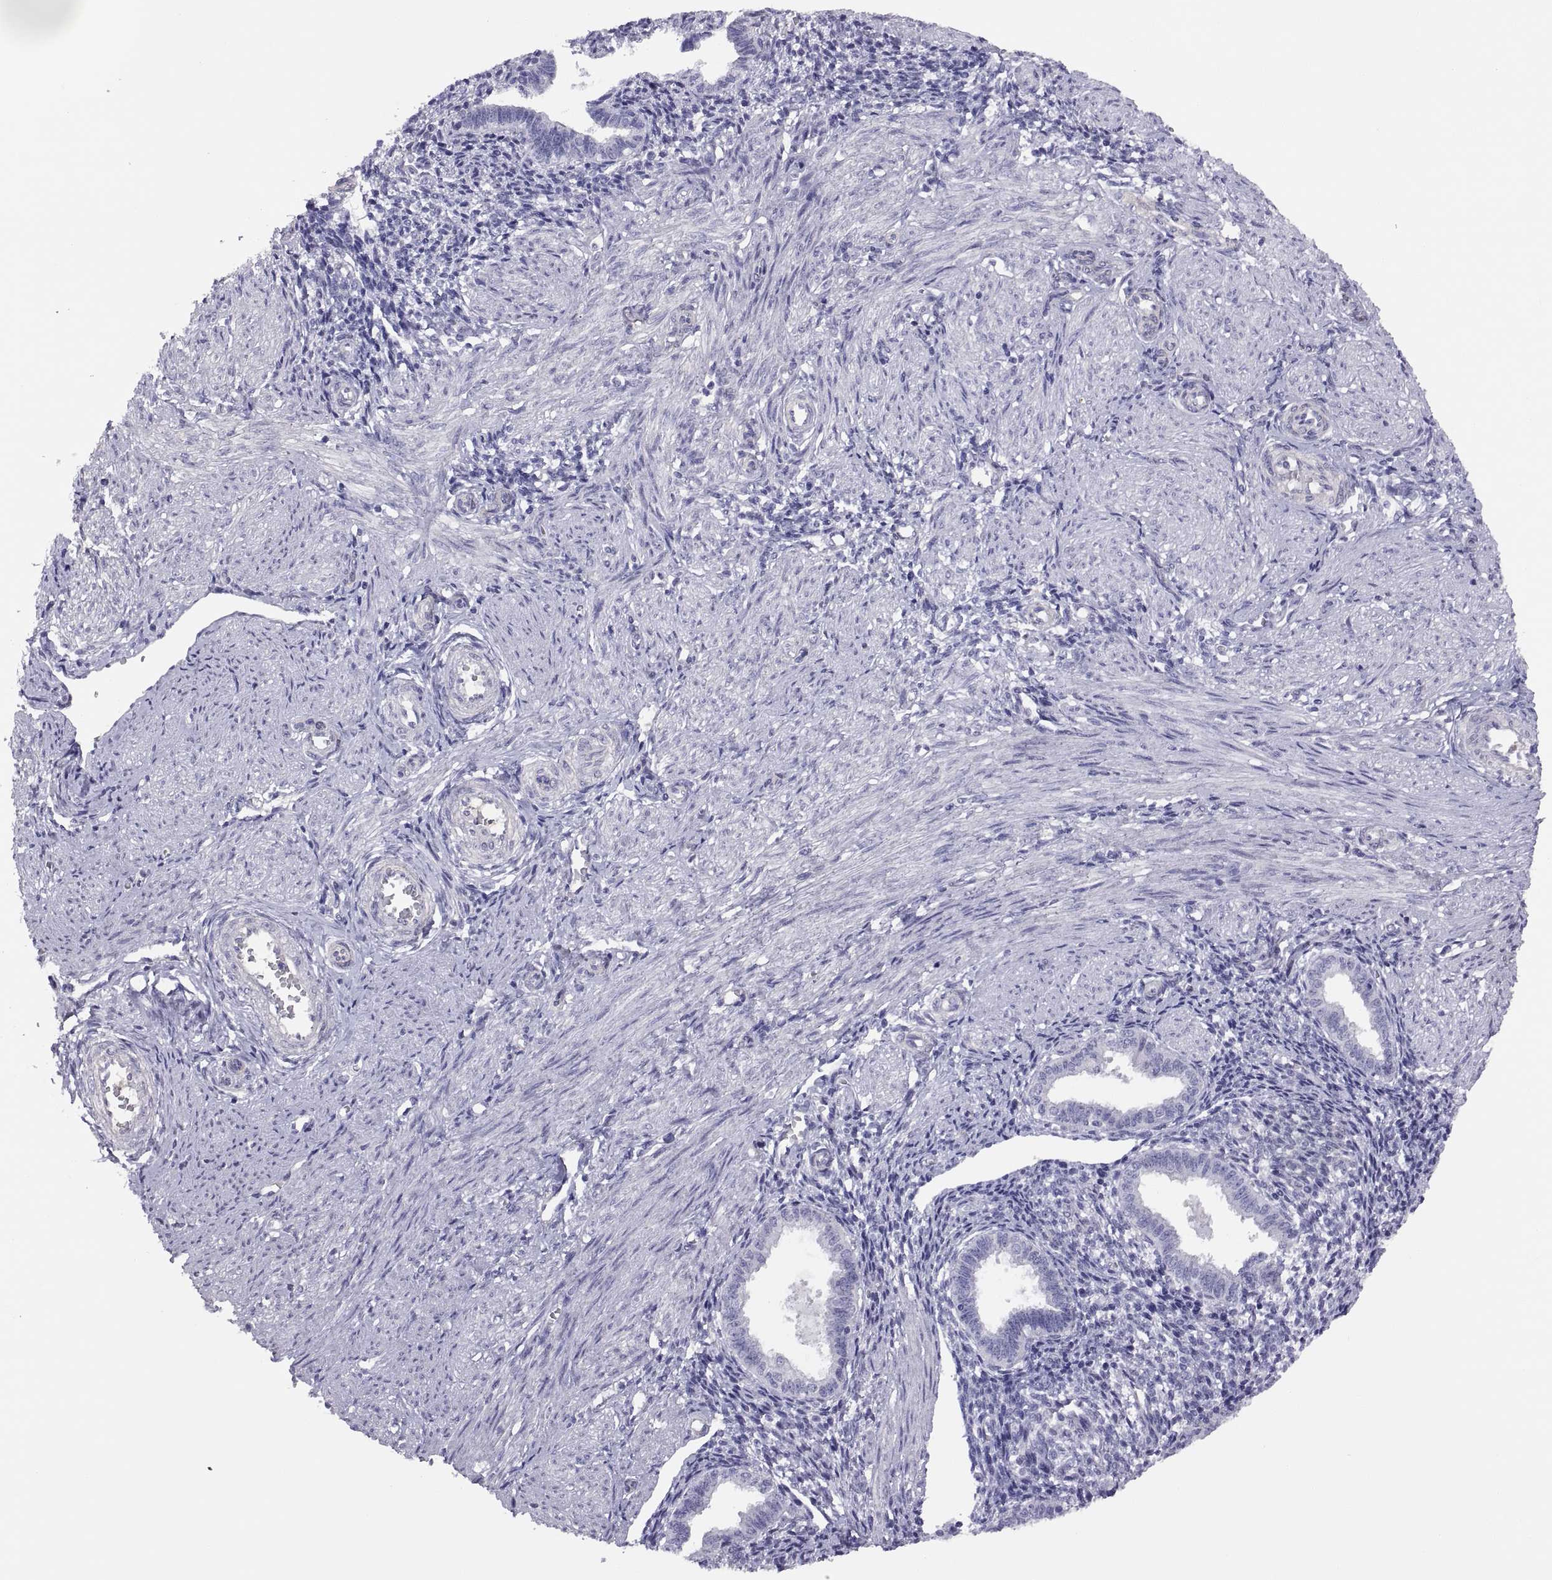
{"staining": {"intensity": "negative", "quantity": "none", "location": "none"}, "tissue": "endometrium", "cell_type": "Cells in endometrial stroma", "image_type": "normal", "snomed": [{"axis": "morphology", "description": "Normal tissue, NOS"}, {"axis": "topography", "description": "Endometrium"}], "caption": "Immunohistochemistry of unremarkable endometrium displays no staining in cells in endometrial stroma. (DAB immunohistochemistry (IHC) visualized using brightfield microscopy, high magnification).", "gene": "STRC", "patient": {"sex": "female", "age": 37}}